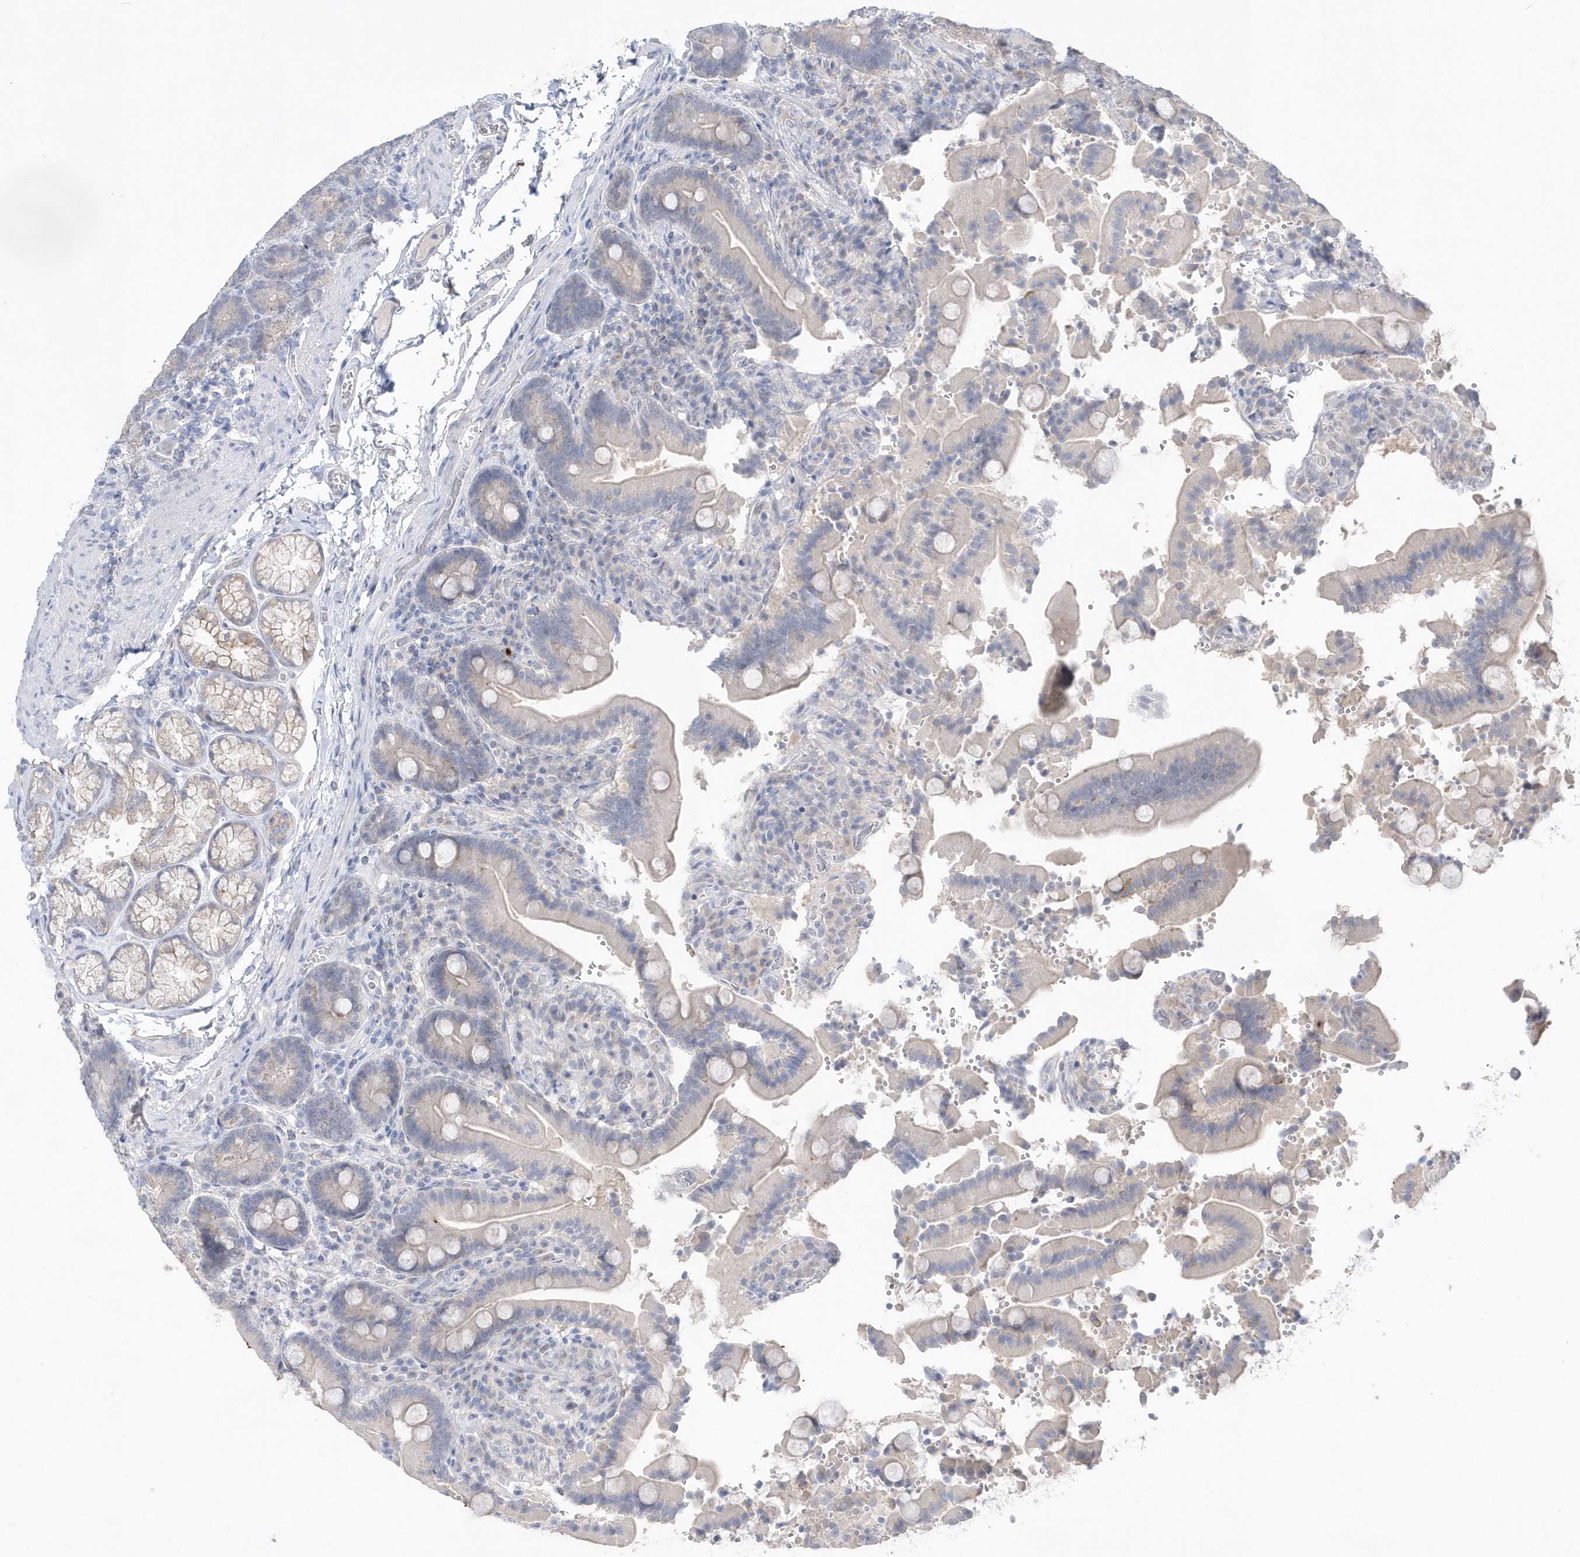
{"staining": {"intensity": "negative", "quantity": "none", "location": "none"}, "tissue": "duodenum", "cell_type": "Glandular cells", "image_type": "normal", "snomed": [{"axis": "morphology", "description": "Normal tissue, NOS"}, {"axis": "topography", "description": "Duodenum"}], "caption": "The photomicrograph displays no significant expression in glandular cells of duodenum.", "gene": "RPEL1", "patient": {"sex": "female", "age": 62}}